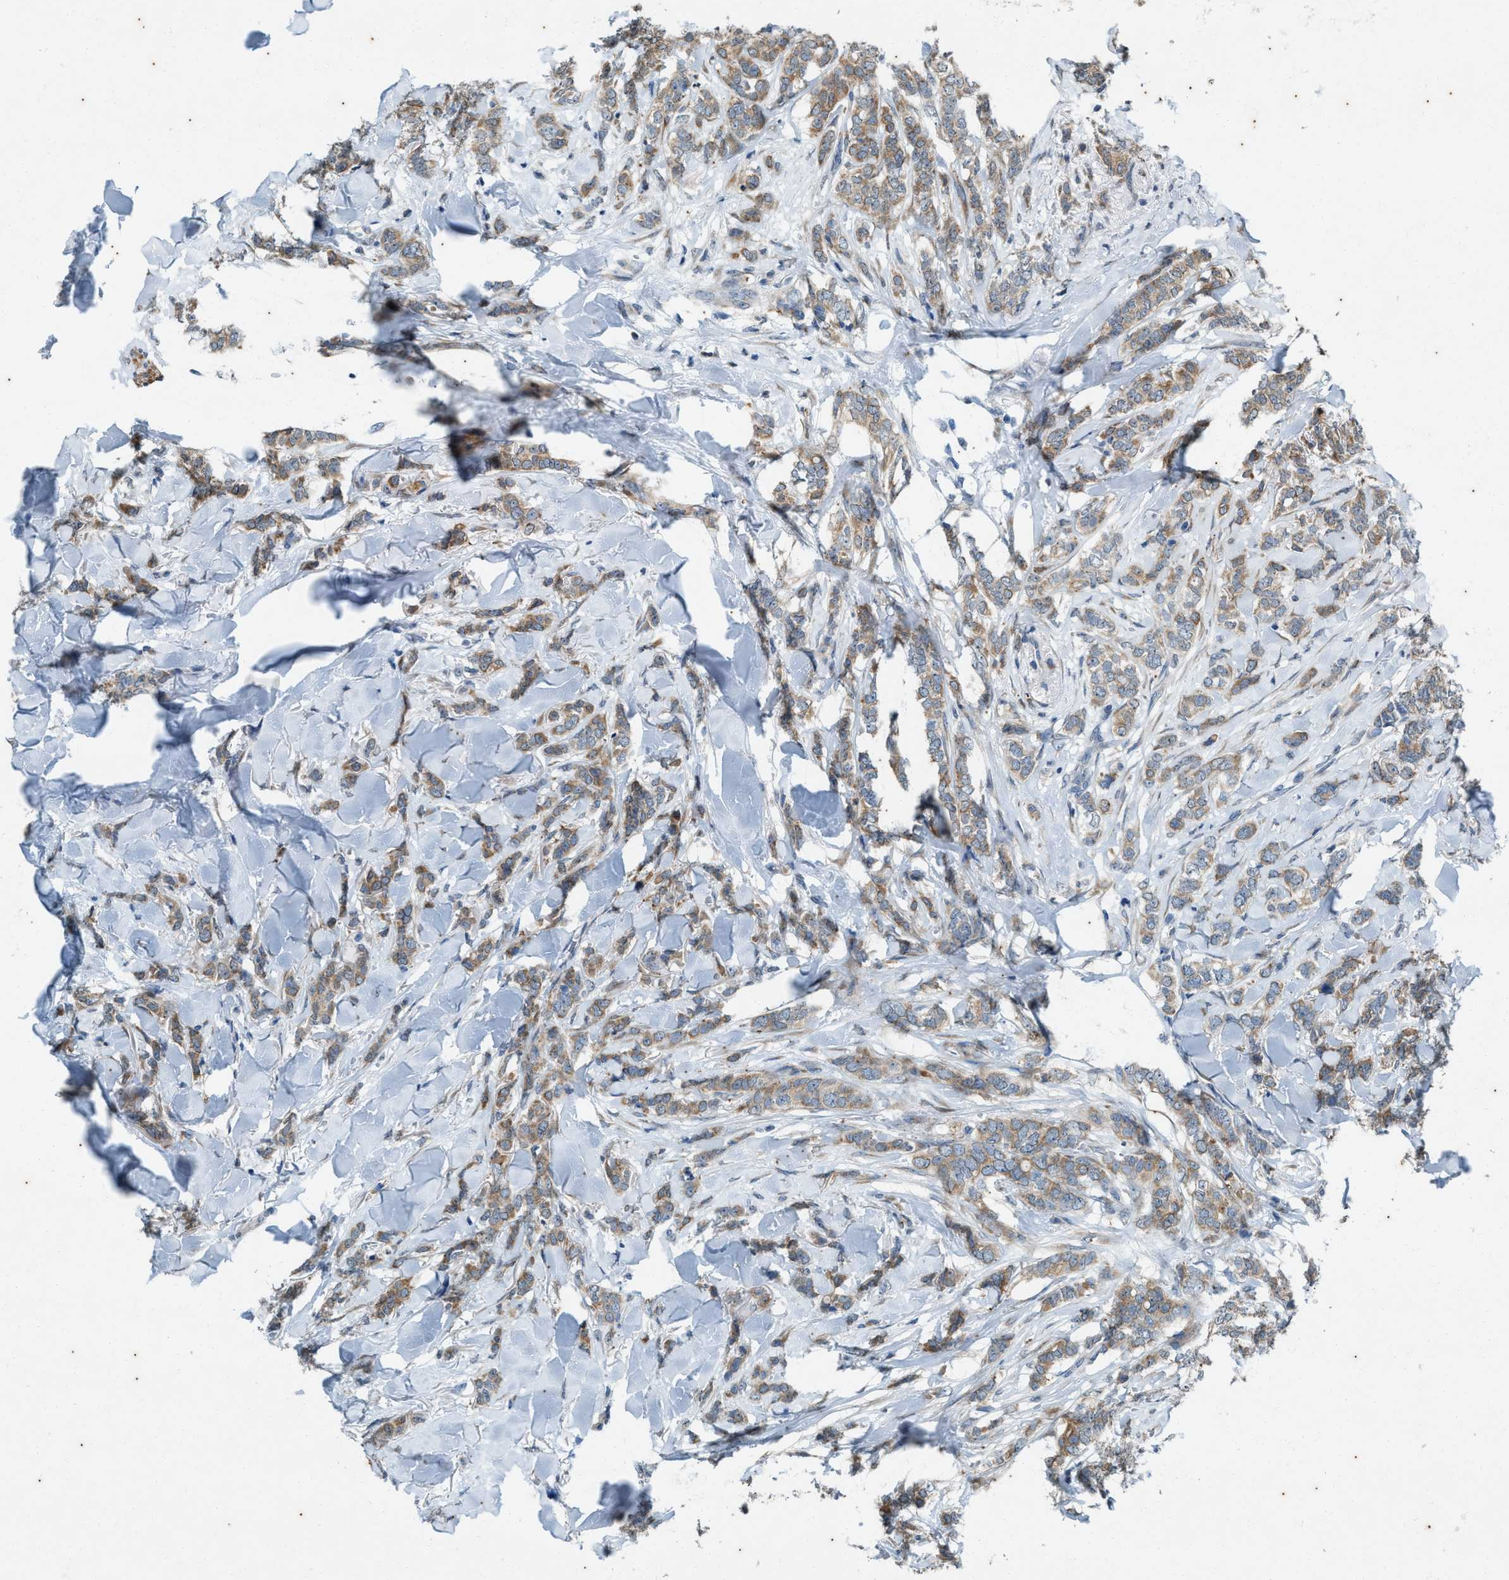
{"staining": {"intensity": "moderate", "quantity": ">75%", "location": "cytoplasmic/membranous"}, "tissue": "breast cancer", "cell_type": "Tumor cells", "image_type": "cancer", "snomed": [{"axis": "morphology", "description": "Lobular carcinoma"}, {"axis": "topography", "description": "Skin"}, {"axis": "topography", "description": "Breast"}], "caption": "IHC of human breast cancer (lobular carcinoma) exhibits medium levels of moderate cytoplasmic/membranous staining in approximately >75% of tumor cells. (brown staining indicates protein expression, while blue staining denotes nuclei).", "gene": "CHPF2", "patient": {"sex": "female", "age": 46}}